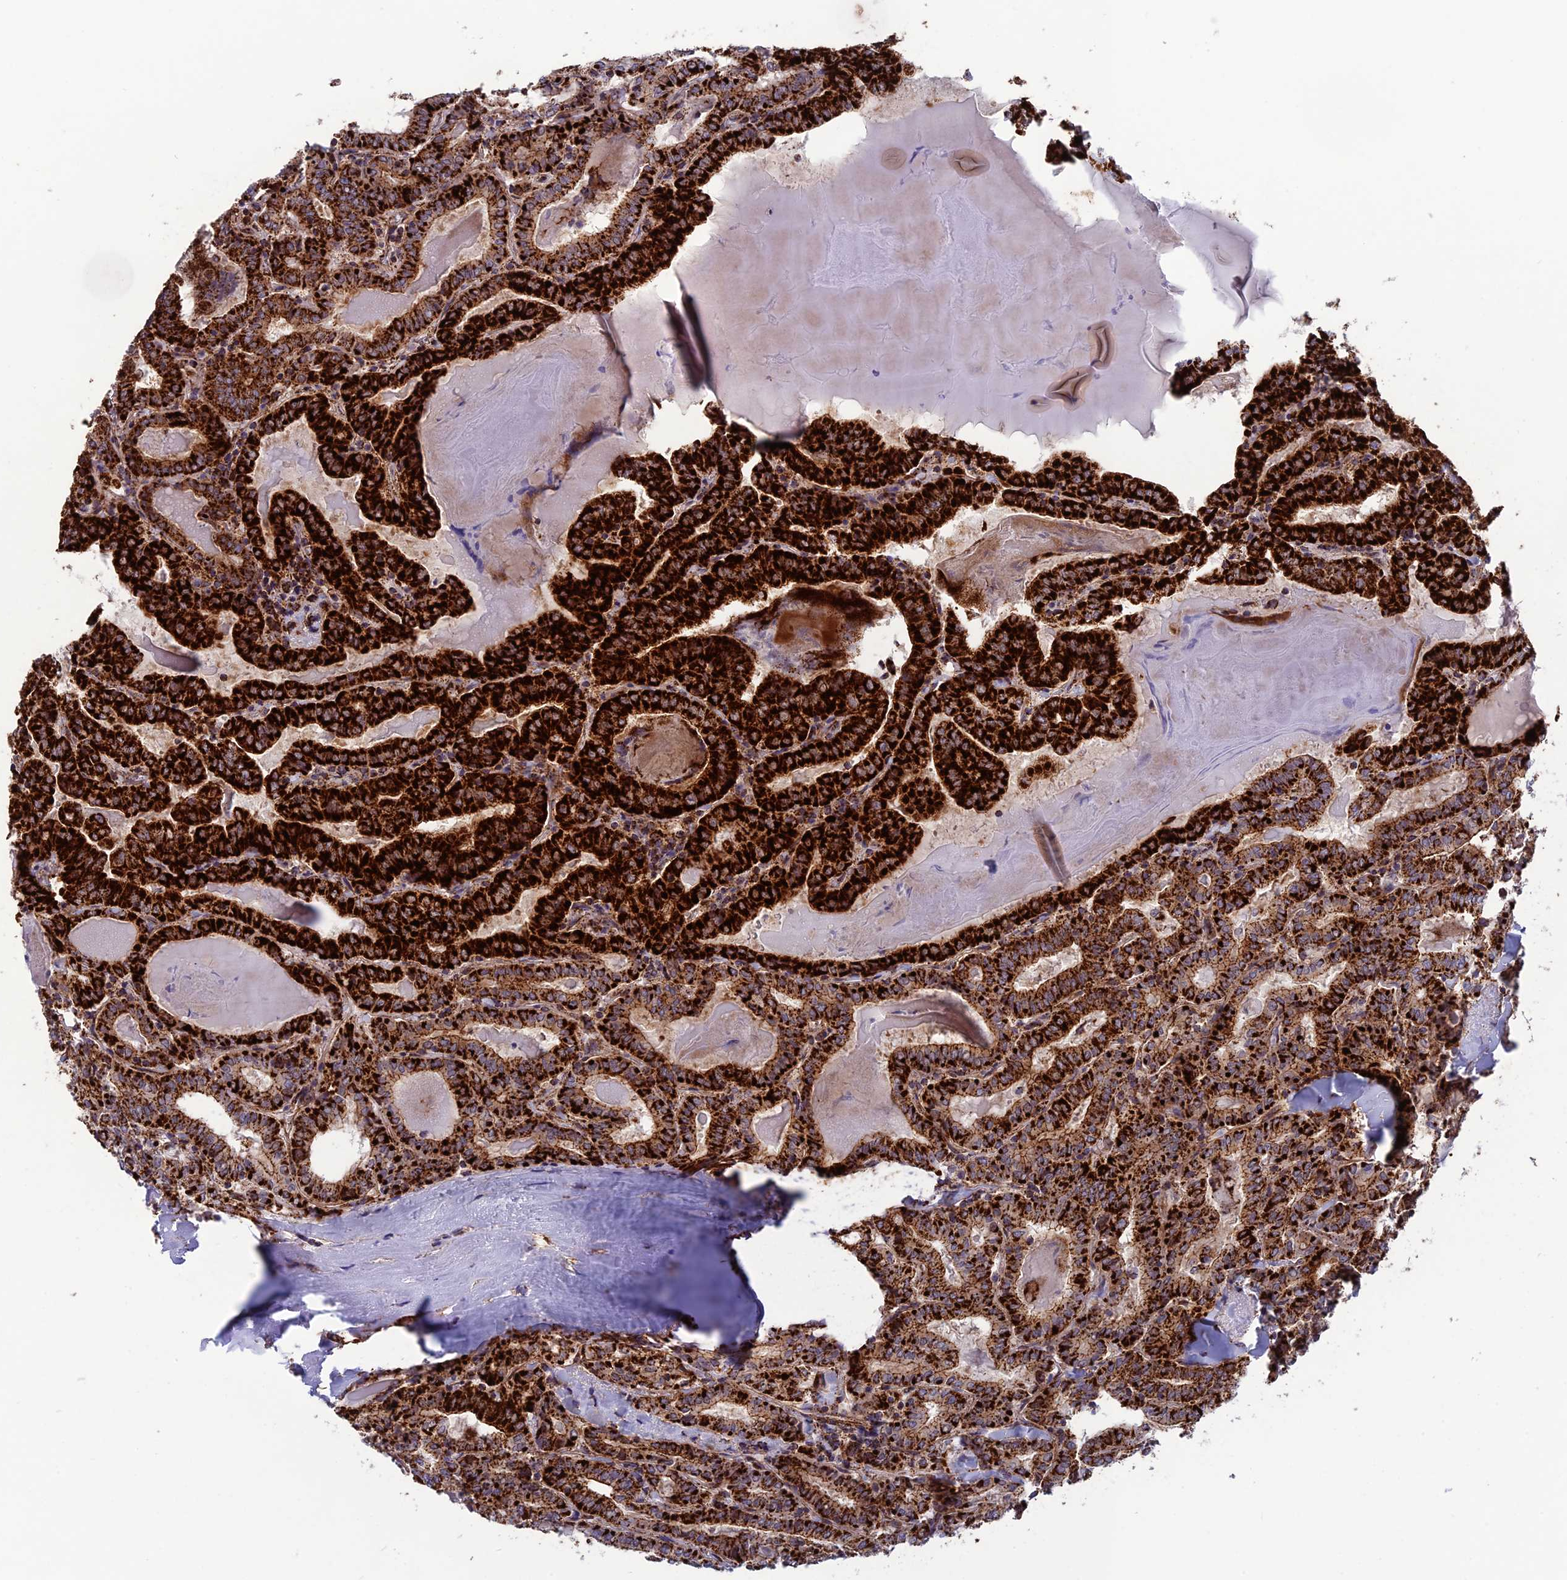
{"staining": {"intensity": "strong", "quantity": ">75%", "location": "cytoplasmic/membranous"}, "tissue": "thyroid cancer", "cell_type": "Tumor cells", "image_type": "cancer", "snomed": [{"axis": "morphology", "description": "Papillary adenocarcinoma, NOS"}, {"axis": "topography", "description": "Thyroid gland"}], "caption": "This is an image of immunohistochemistry staining of thyroid papillary adenocarcinoma, which shows strong expression in the cytoplasmic/membranous of tumor cells.", "gene": "MRPS18B", "patient": {"sex": "female", "age": 72}}